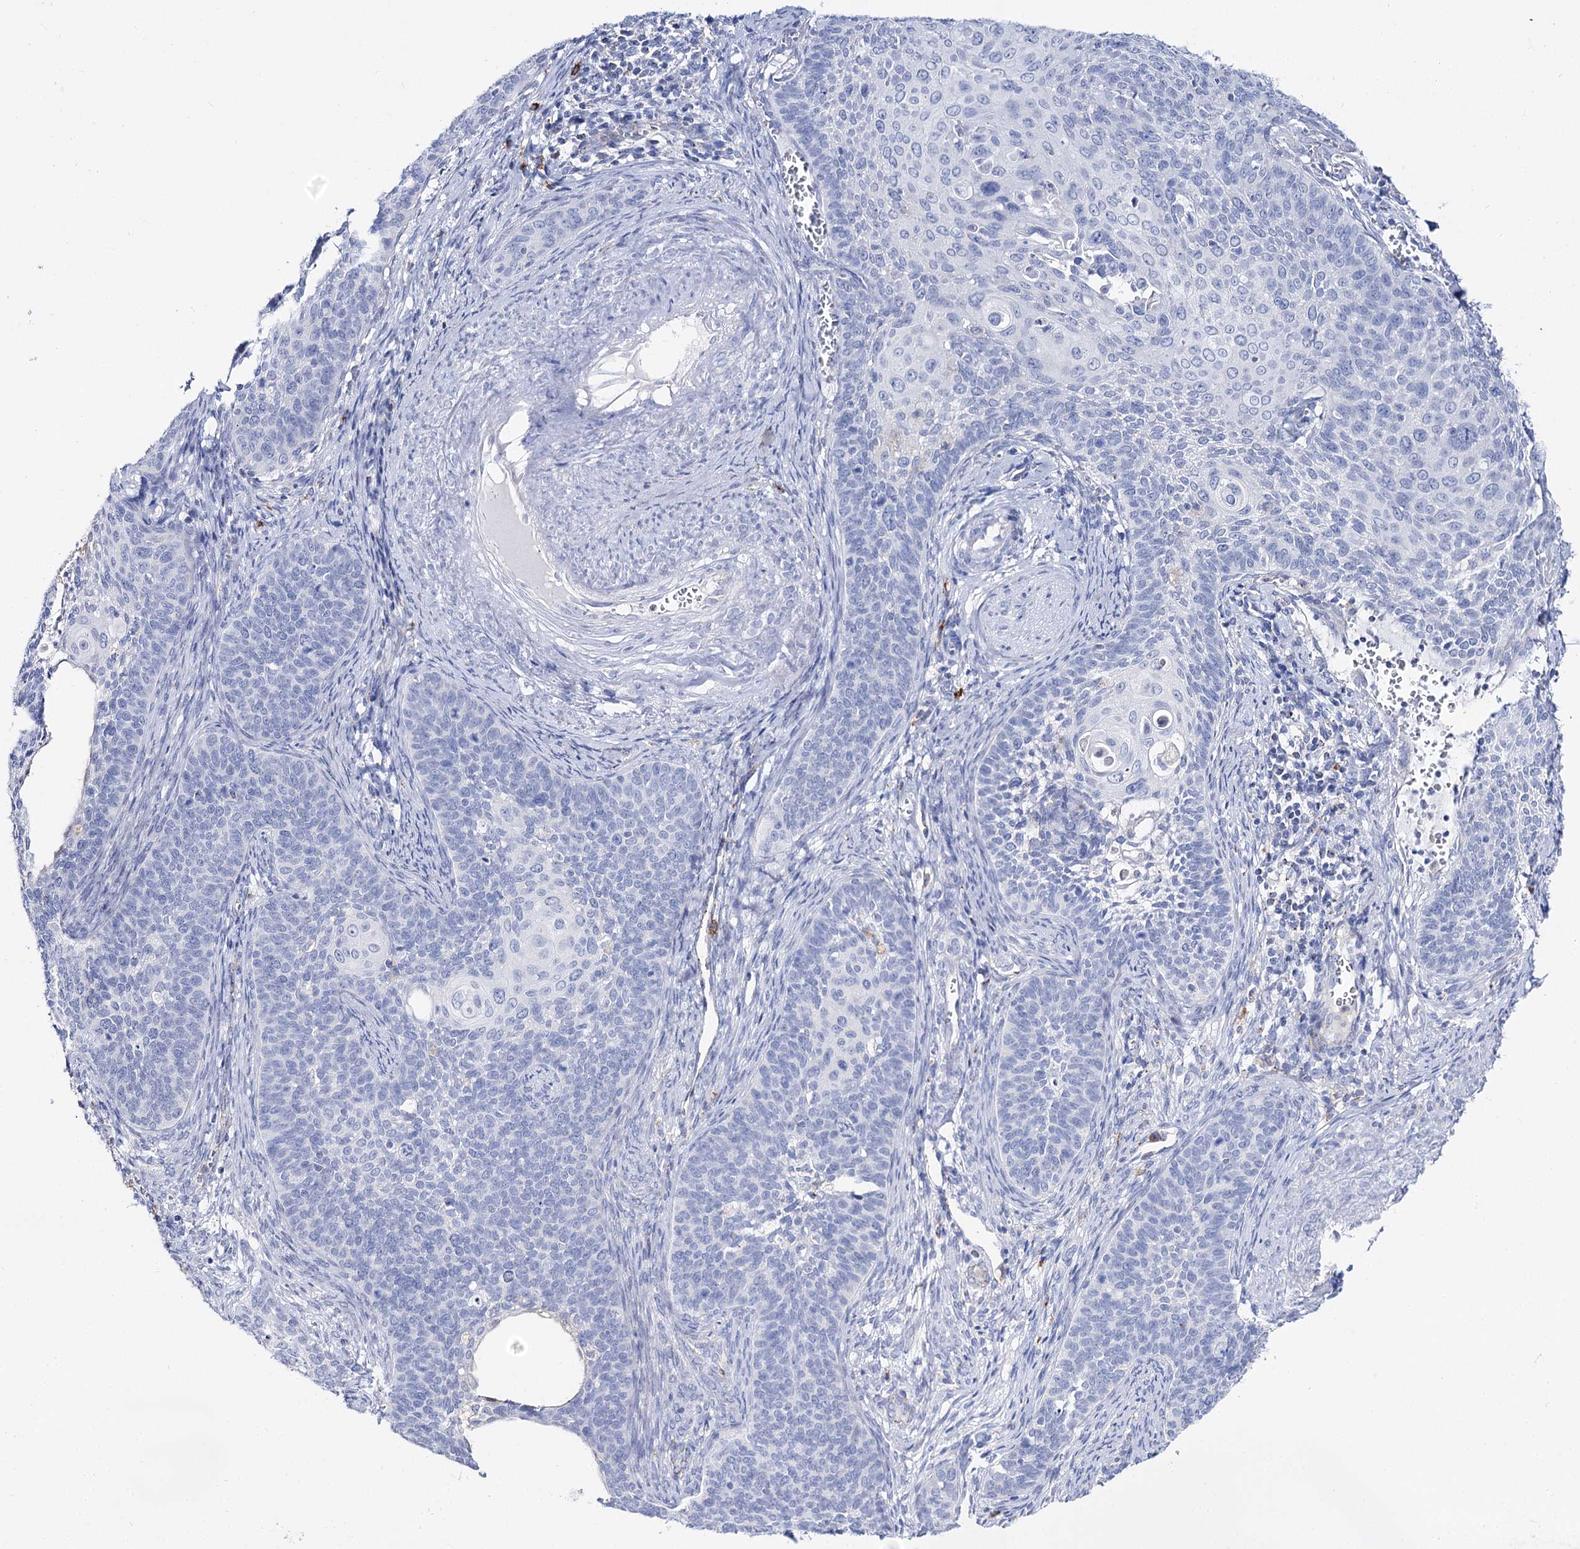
{"staining": {"intensity": "negative", "quantity": "none", "location": "none"}, "tissue": "cervical cancer", "cell_type": "Tumor cells", "image_type": "cancer", "snomed": [{"axis": "morphology", "description": "Squamous cell carcinoma, NOS"}, {"axis": "topography", "description": "Cervix"}], "caption": "Histopathology image shows no protein staining in tumor cells of squamous cell carcinoma (cervical) tissue.", "gene": "SLC3A1", "patient": {"sex": "female", "age": 33}}